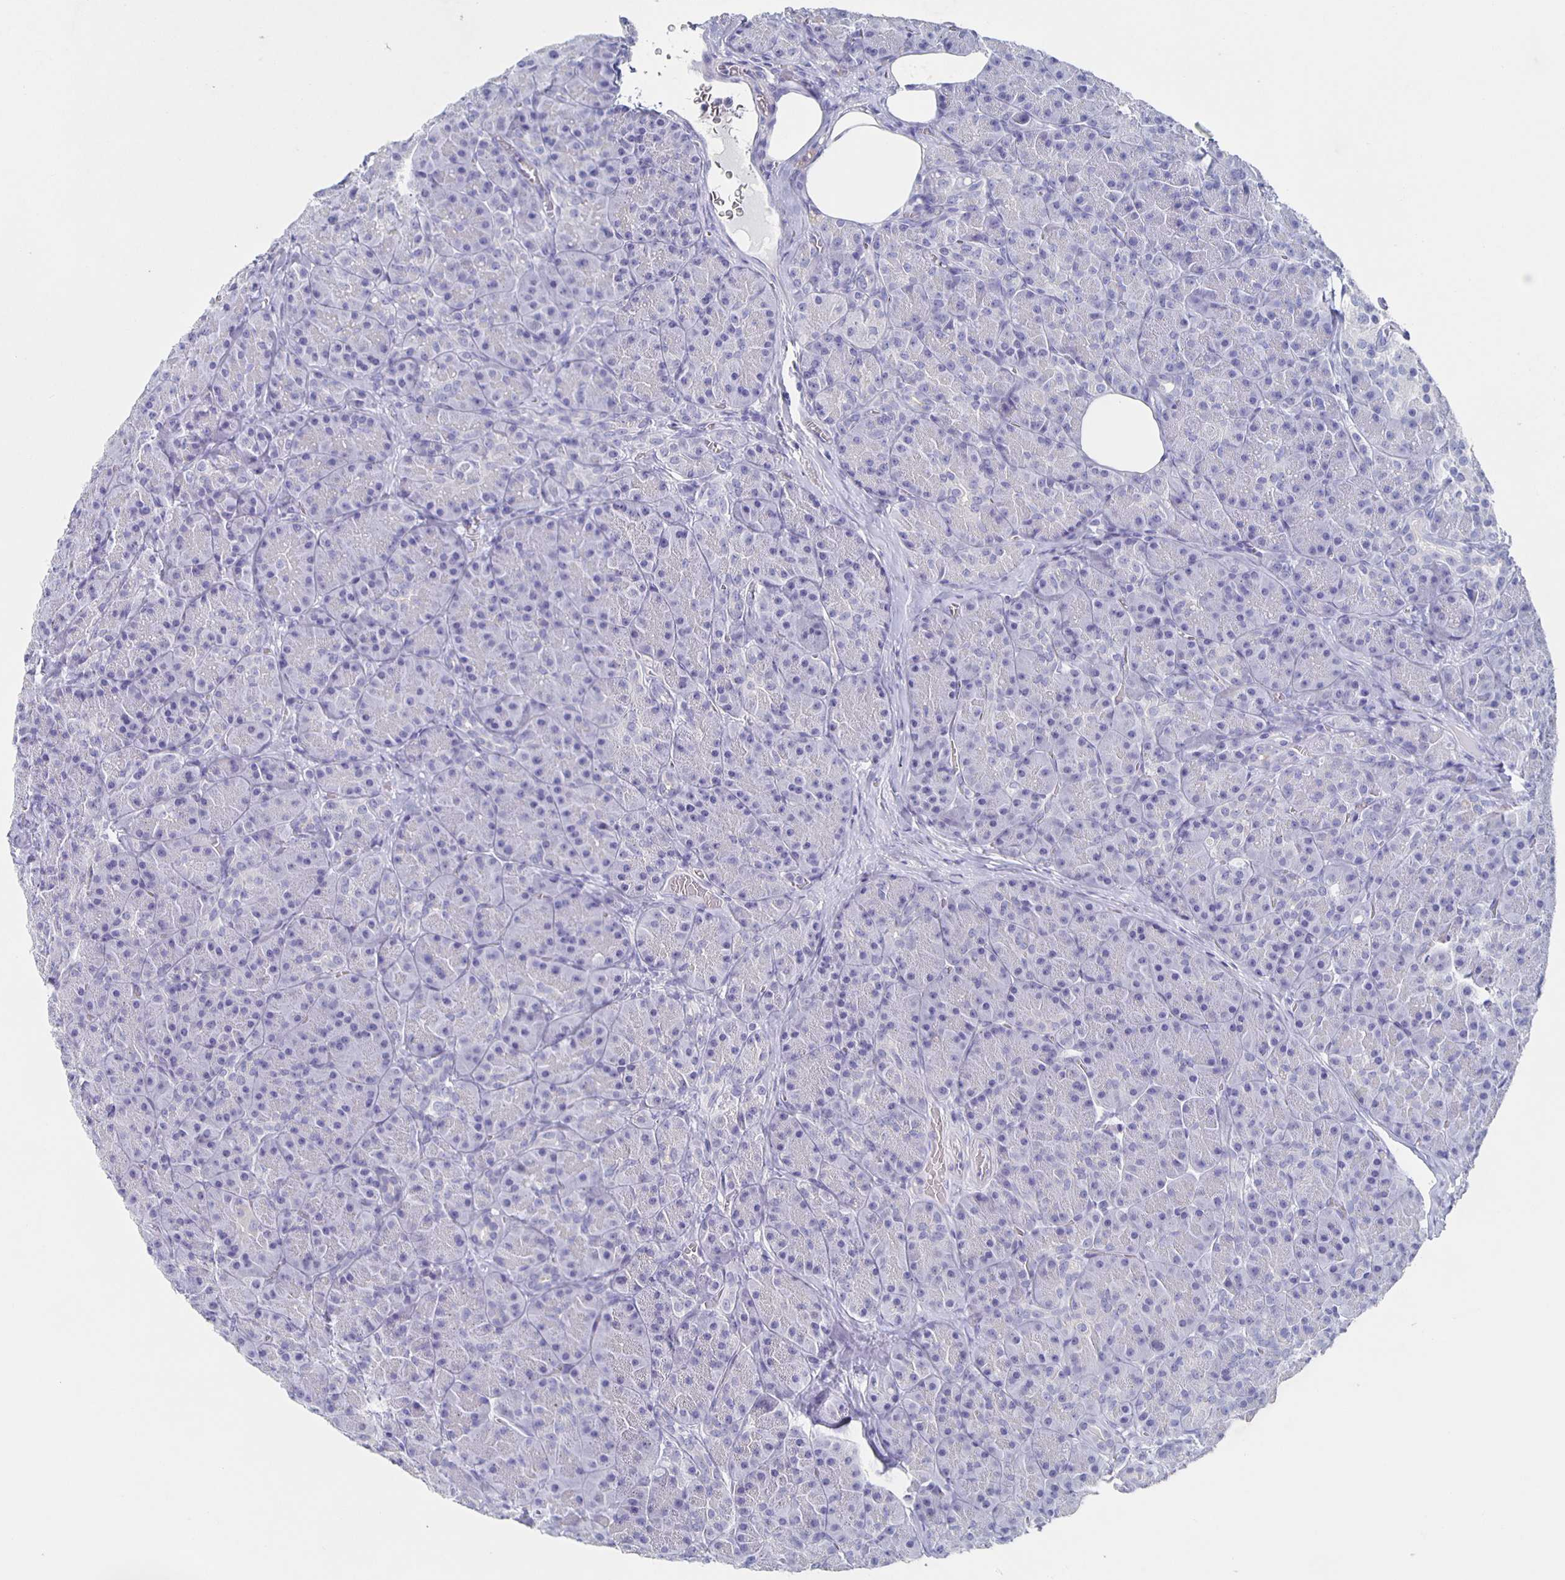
{"staining": {"intensity": "negative", "quantity": "none", "location": "none"}, "tissue": "pancreas", "cell_type": "Exocrine glandular cells", "image_type": "normal", "snomed": [{"axis": "morphology", "description": "Normal tissue, NOS"}, {"axis": "topography", "description": "Pancreas"}], "caption": "The IHC photomicrograph has no significant positivity in exocrine glandular cells of pancreas. (DAB (3,3'-diaminobenzidine) IHC visualized using brightfield microscopy, high magnification).", "gene": "SLC34A2", "patient": {"sex": "male", "age": 57}}